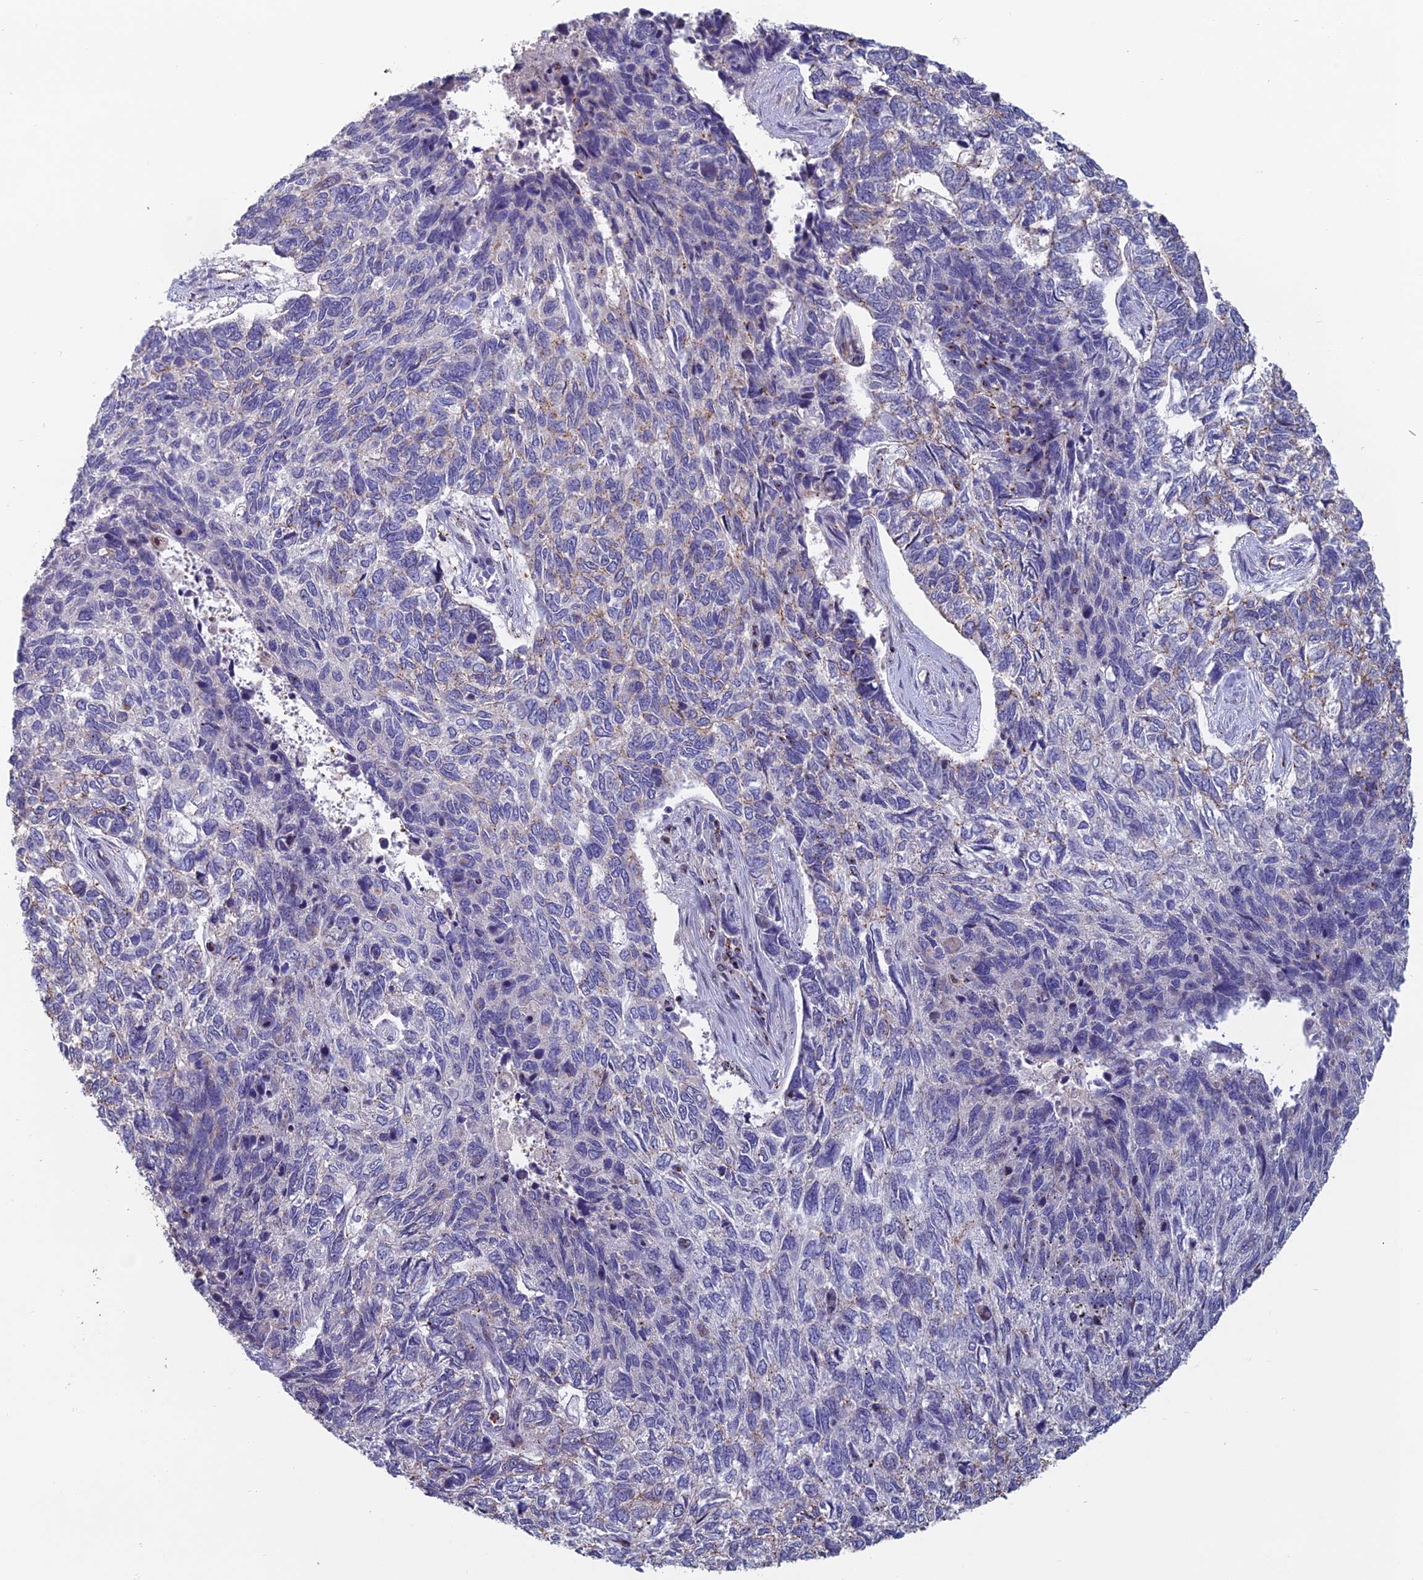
{"staining": {"intensity": "negative", "quantity": "none", "location": "none"}, "tissue": "skin cancer", "cell_type": "Tumor cells", "image_type": "cancer", "snomed": [{"axis": "morphology", "description": "Basal cell carcinoma"}, {"axis": "topography", "description": "Skin"}], "caption": "IHC of skin cancer (basal cell carcinoma) exhibits no staining in tumor cells.", "gene": "C15orf62", "patient": {"sex": "female", "age": 65}}